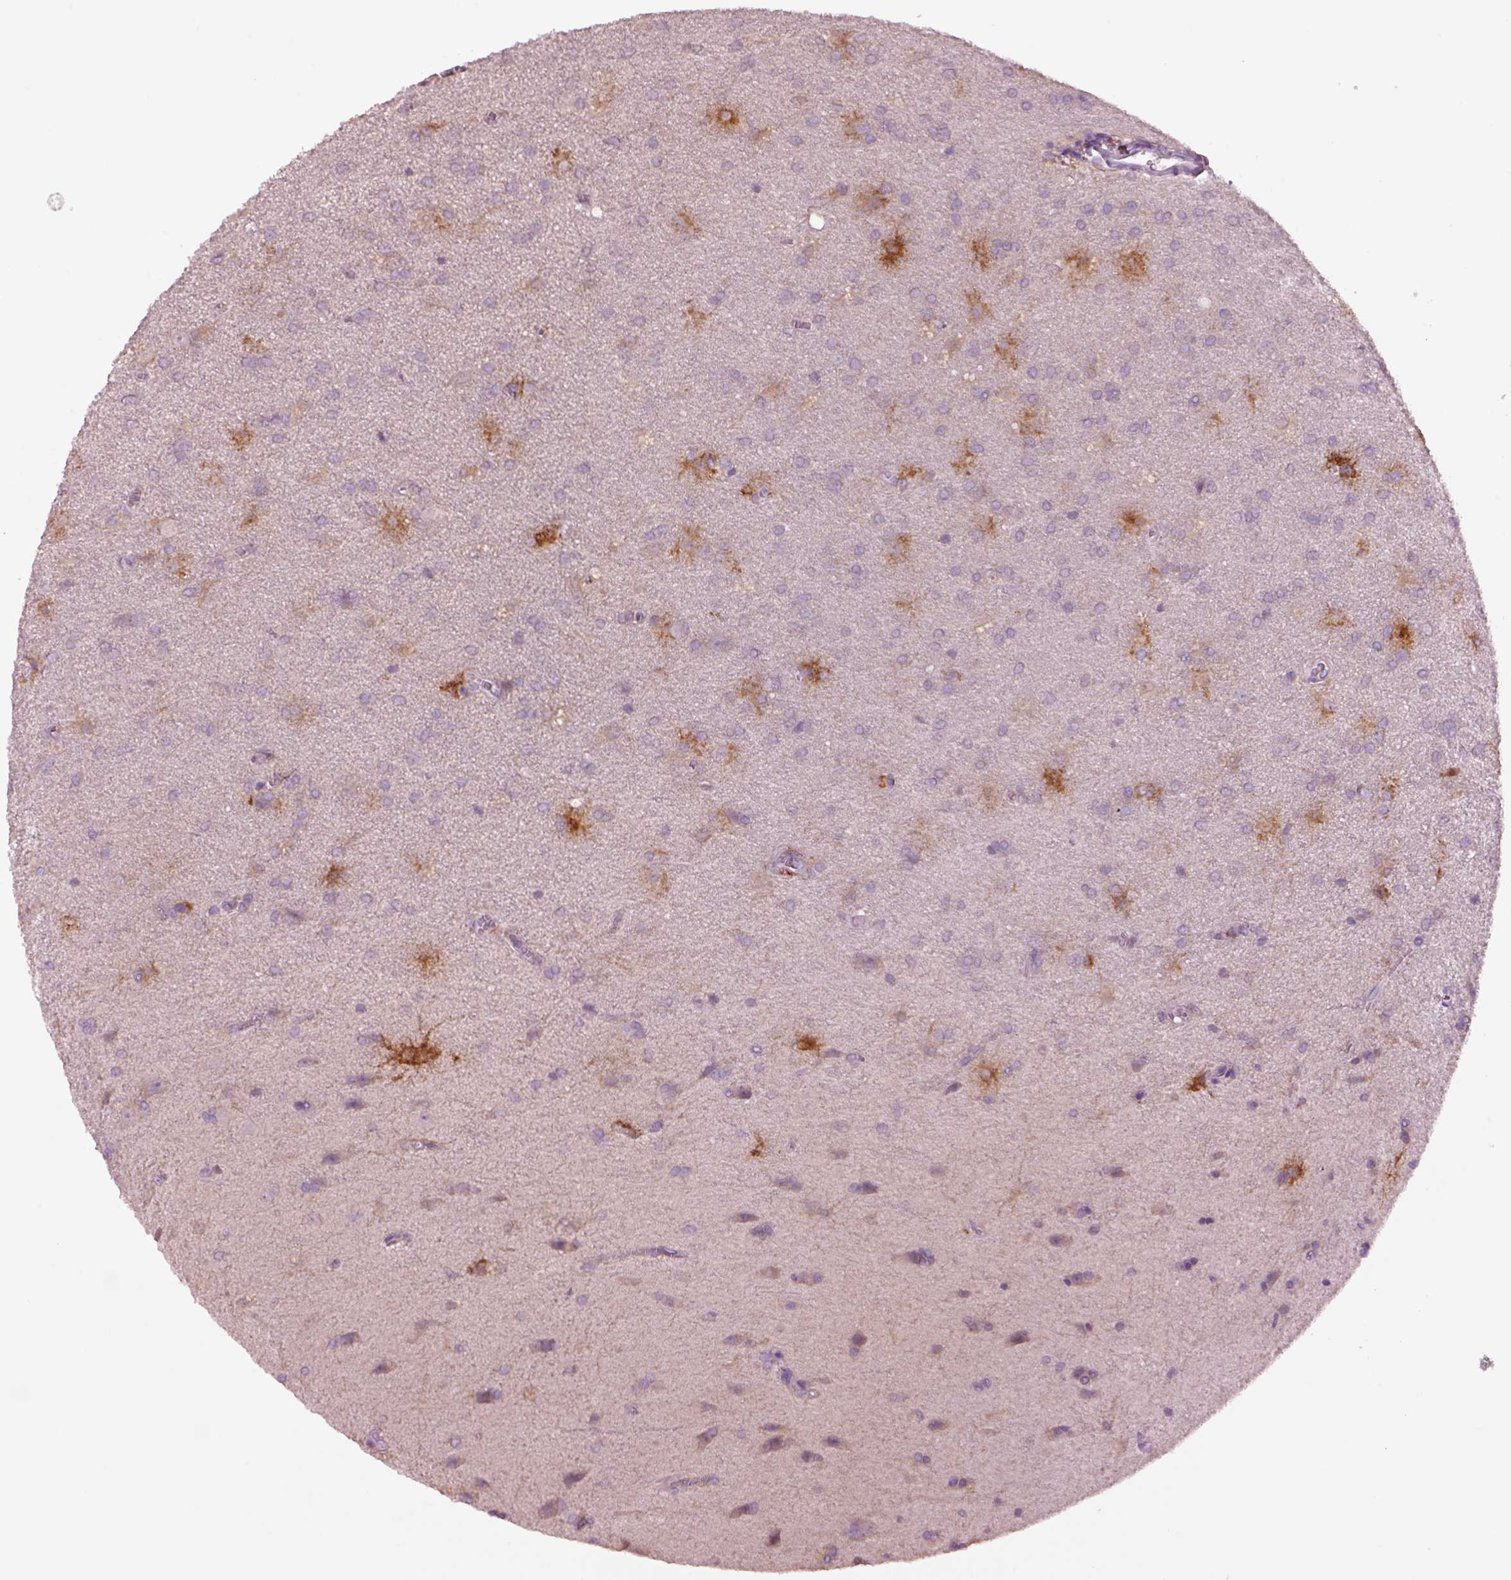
{"staining": {"intensity": "negative", "quantity": "none", "location": "none"}, "tissue": "glioma", "cell_type": "Tumor cells", "image_type": "cancer", "snomed": [{"axis": "morphology", "description": "Glioma, malignant, Low grade"}, {"axis": "topography", "description": "Brain"}], "caption": "DAB (3,3'-diaminobenzidine) immunohistochemical staining of human glioma reveals no significant expression in tumor cells.", "gene": "CLPSL1", "patient": {"sex": "male", "age": 58}}